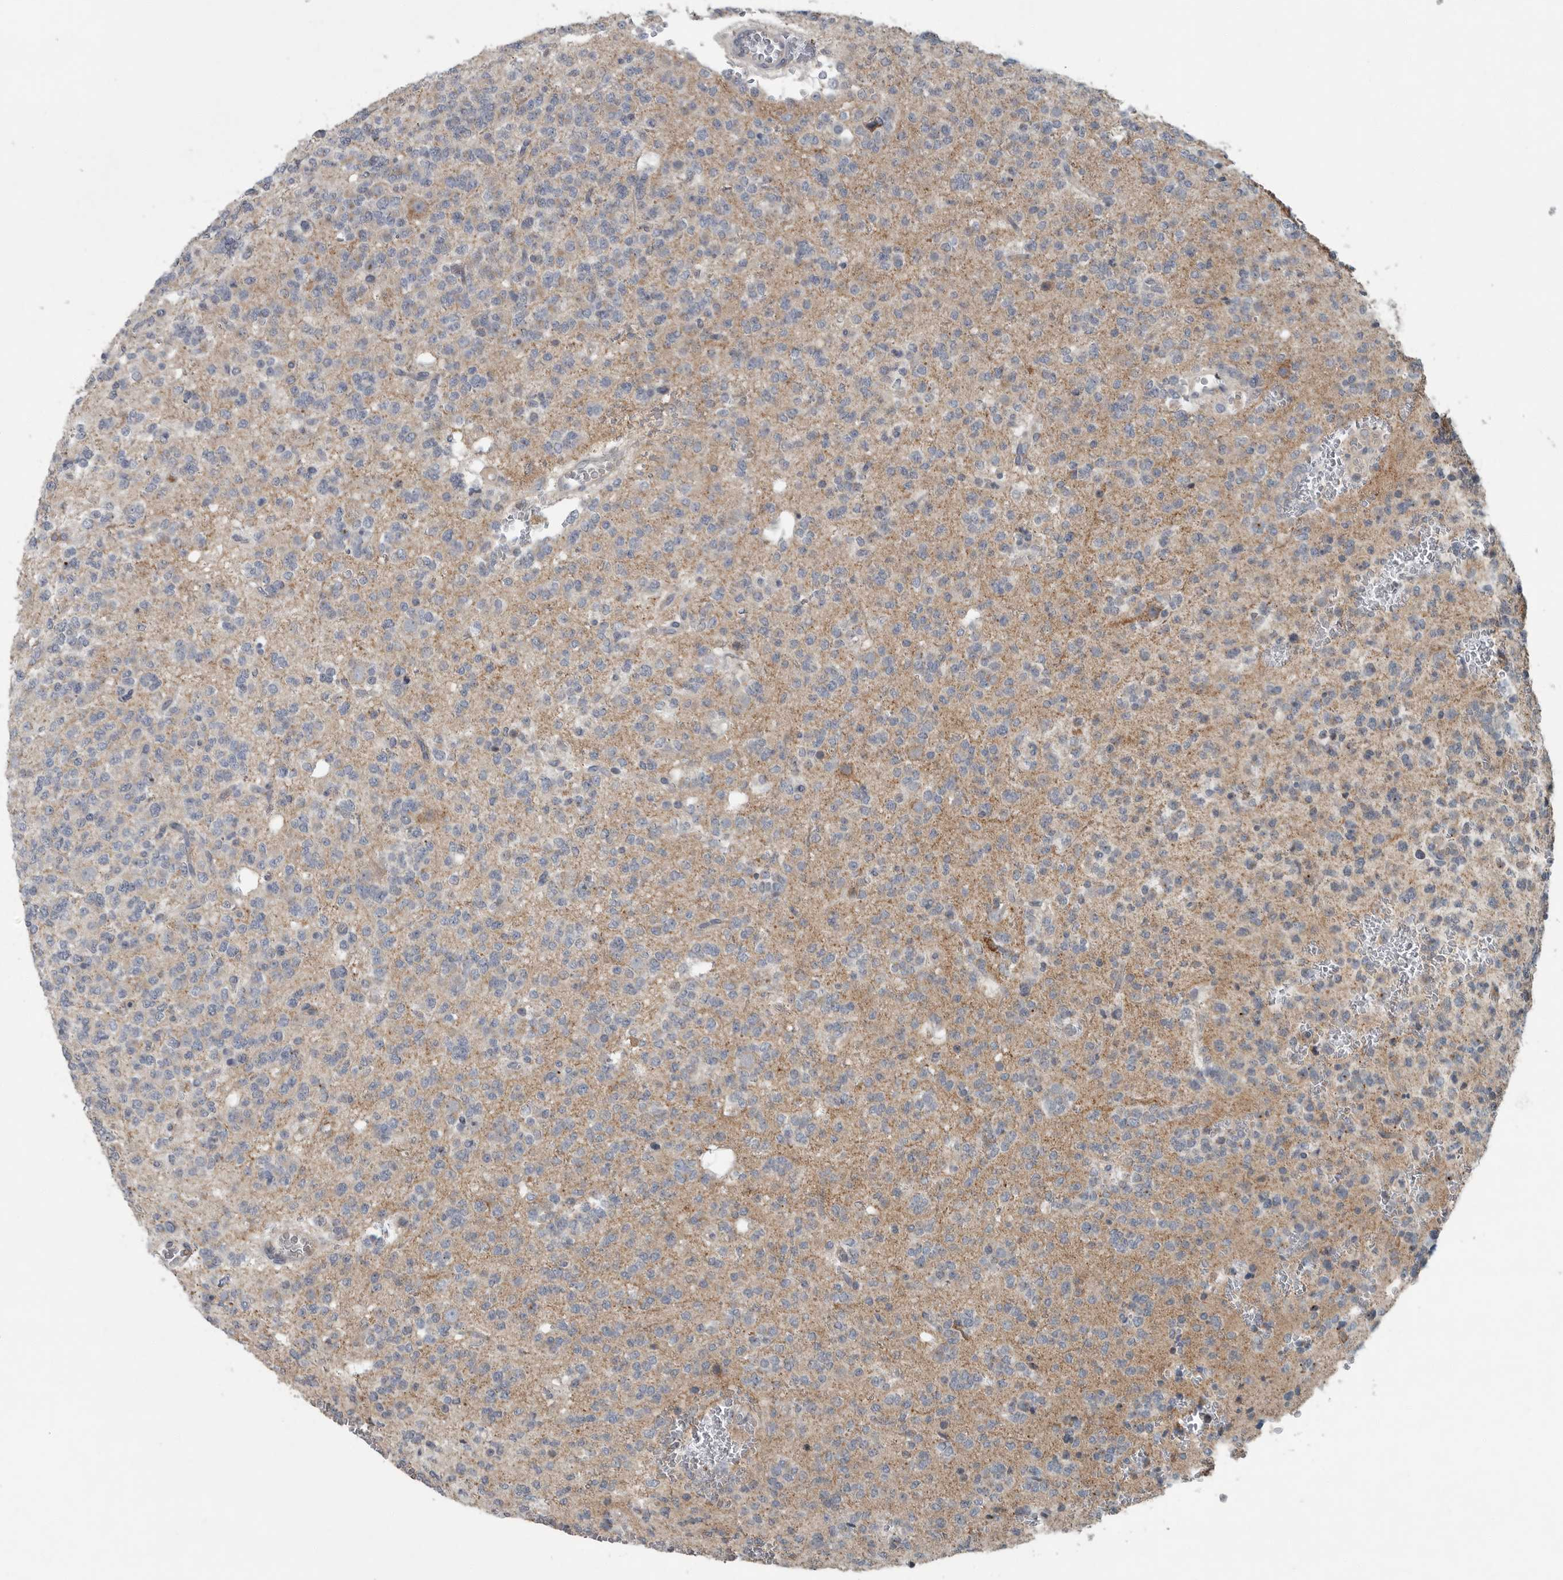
{"staining": {"intensity": "negative", "quantity": "none", "location": "none"}, "tissue": "glioma", "cell_type": "Tumor cells", "image_type": "cancer", "snomed": [{"axis": "morphology", "description": "Glioma, malignant, Low grade"}, {"axis": "topography", "description": "Brain"}], "caption": "Glioma was stained to show a protein in brown. There is no significant staining in tumor cells. (DAB (3,3'-diaminobenzidine) immunohistochemistry (IHC) visualized using brightfield microscopy, high magnification).", "gene": "MPP3", "patient": {"sex": "male", "age": 38}}